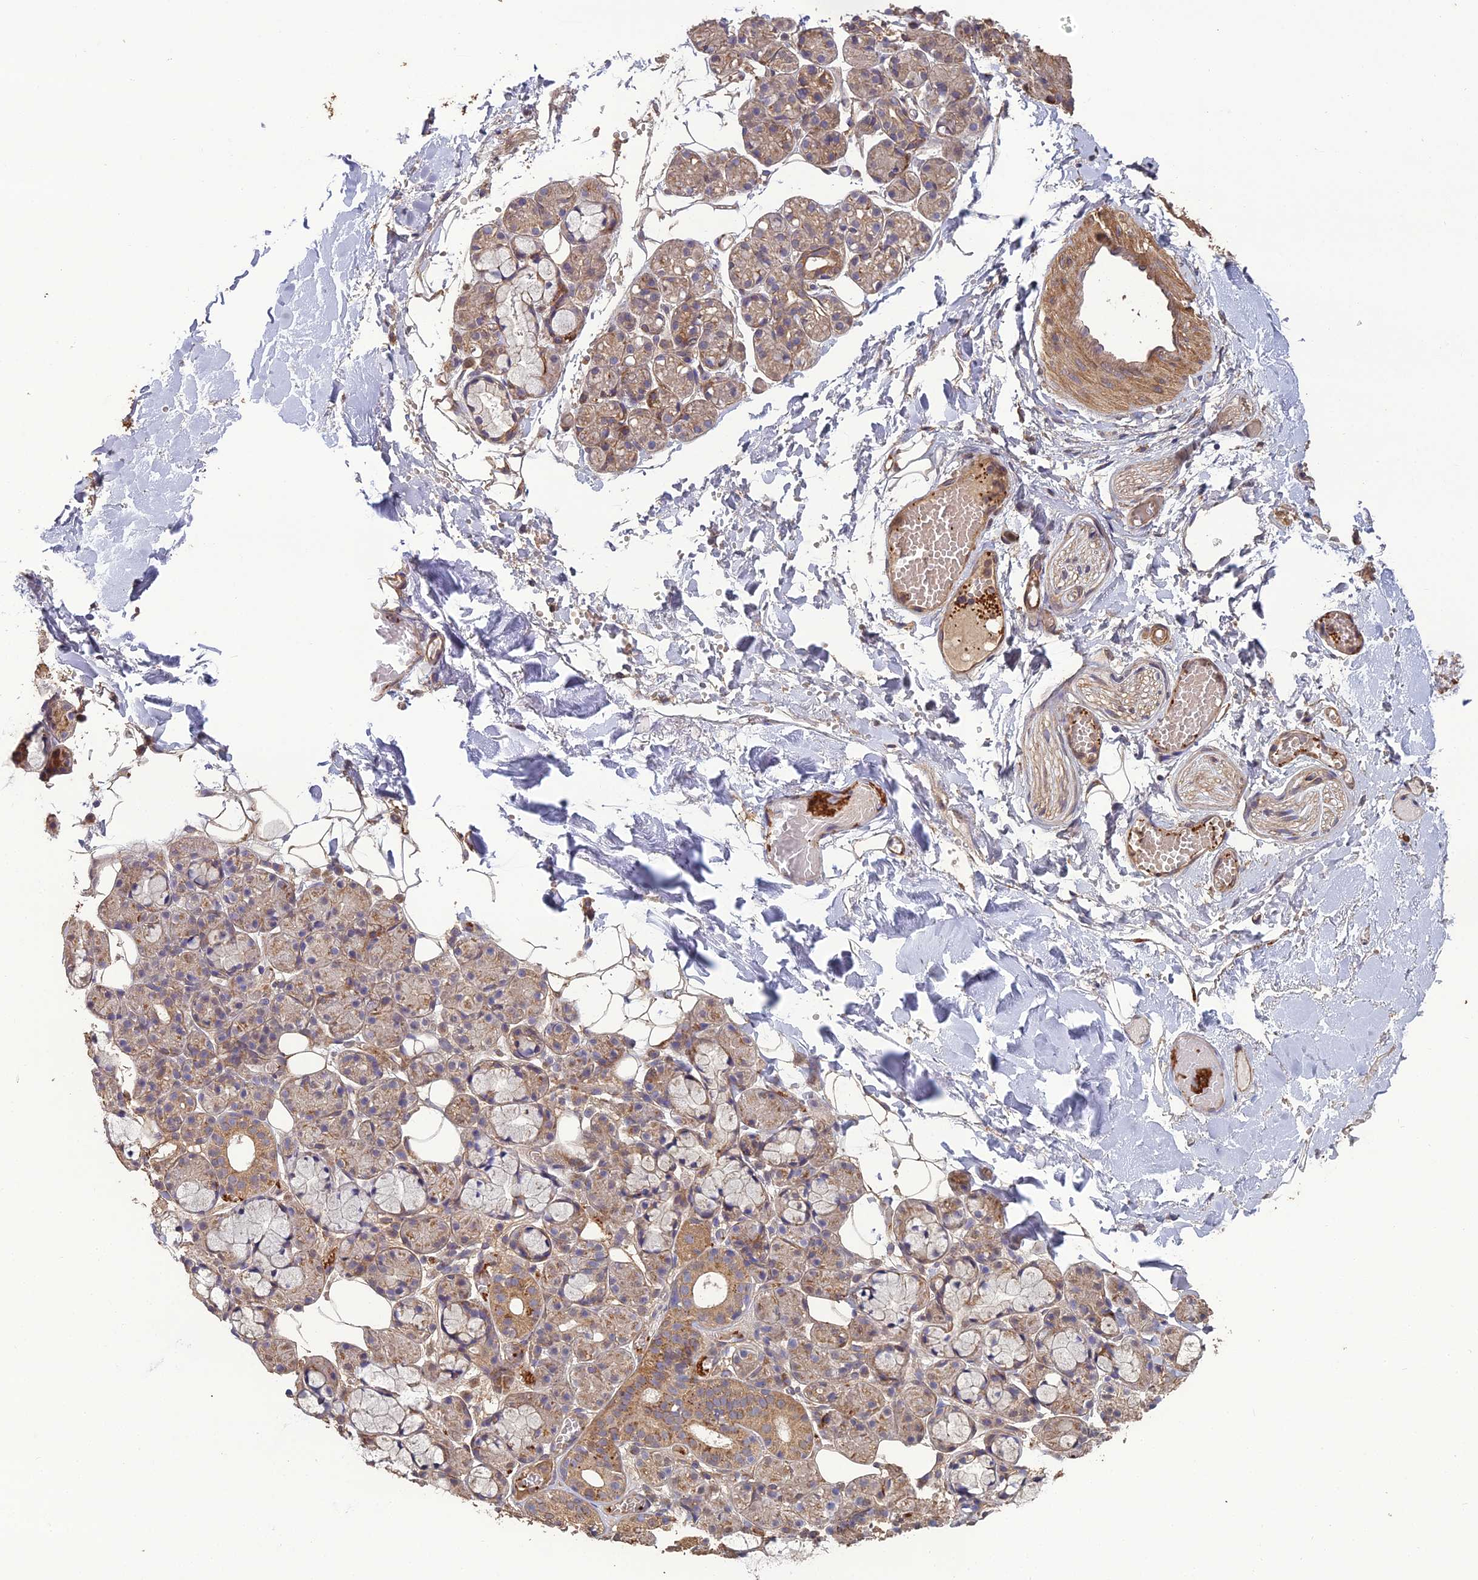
{"staining": {"intensity": "moderate", "quantity": "25%-75%", "location": "cytoplasmic/membranous"}, "tissue": "salivary gland", "cell_type": "Glandular cells", "image_type": "normal", "snomed": [{"axis": "morphology", "description": "Normal tissue, NOS"}, {"axis": "topography", "description": "Salivary gland"}], "caption": "The photomicrograph reveals staining of benign salivary gland, revealing moderate cytoplasmic/membranous protein positivity (brown color) within glandular cells.", "gene": "ATP6V0A2", "patient": {"sex": "male", "age": 63}}